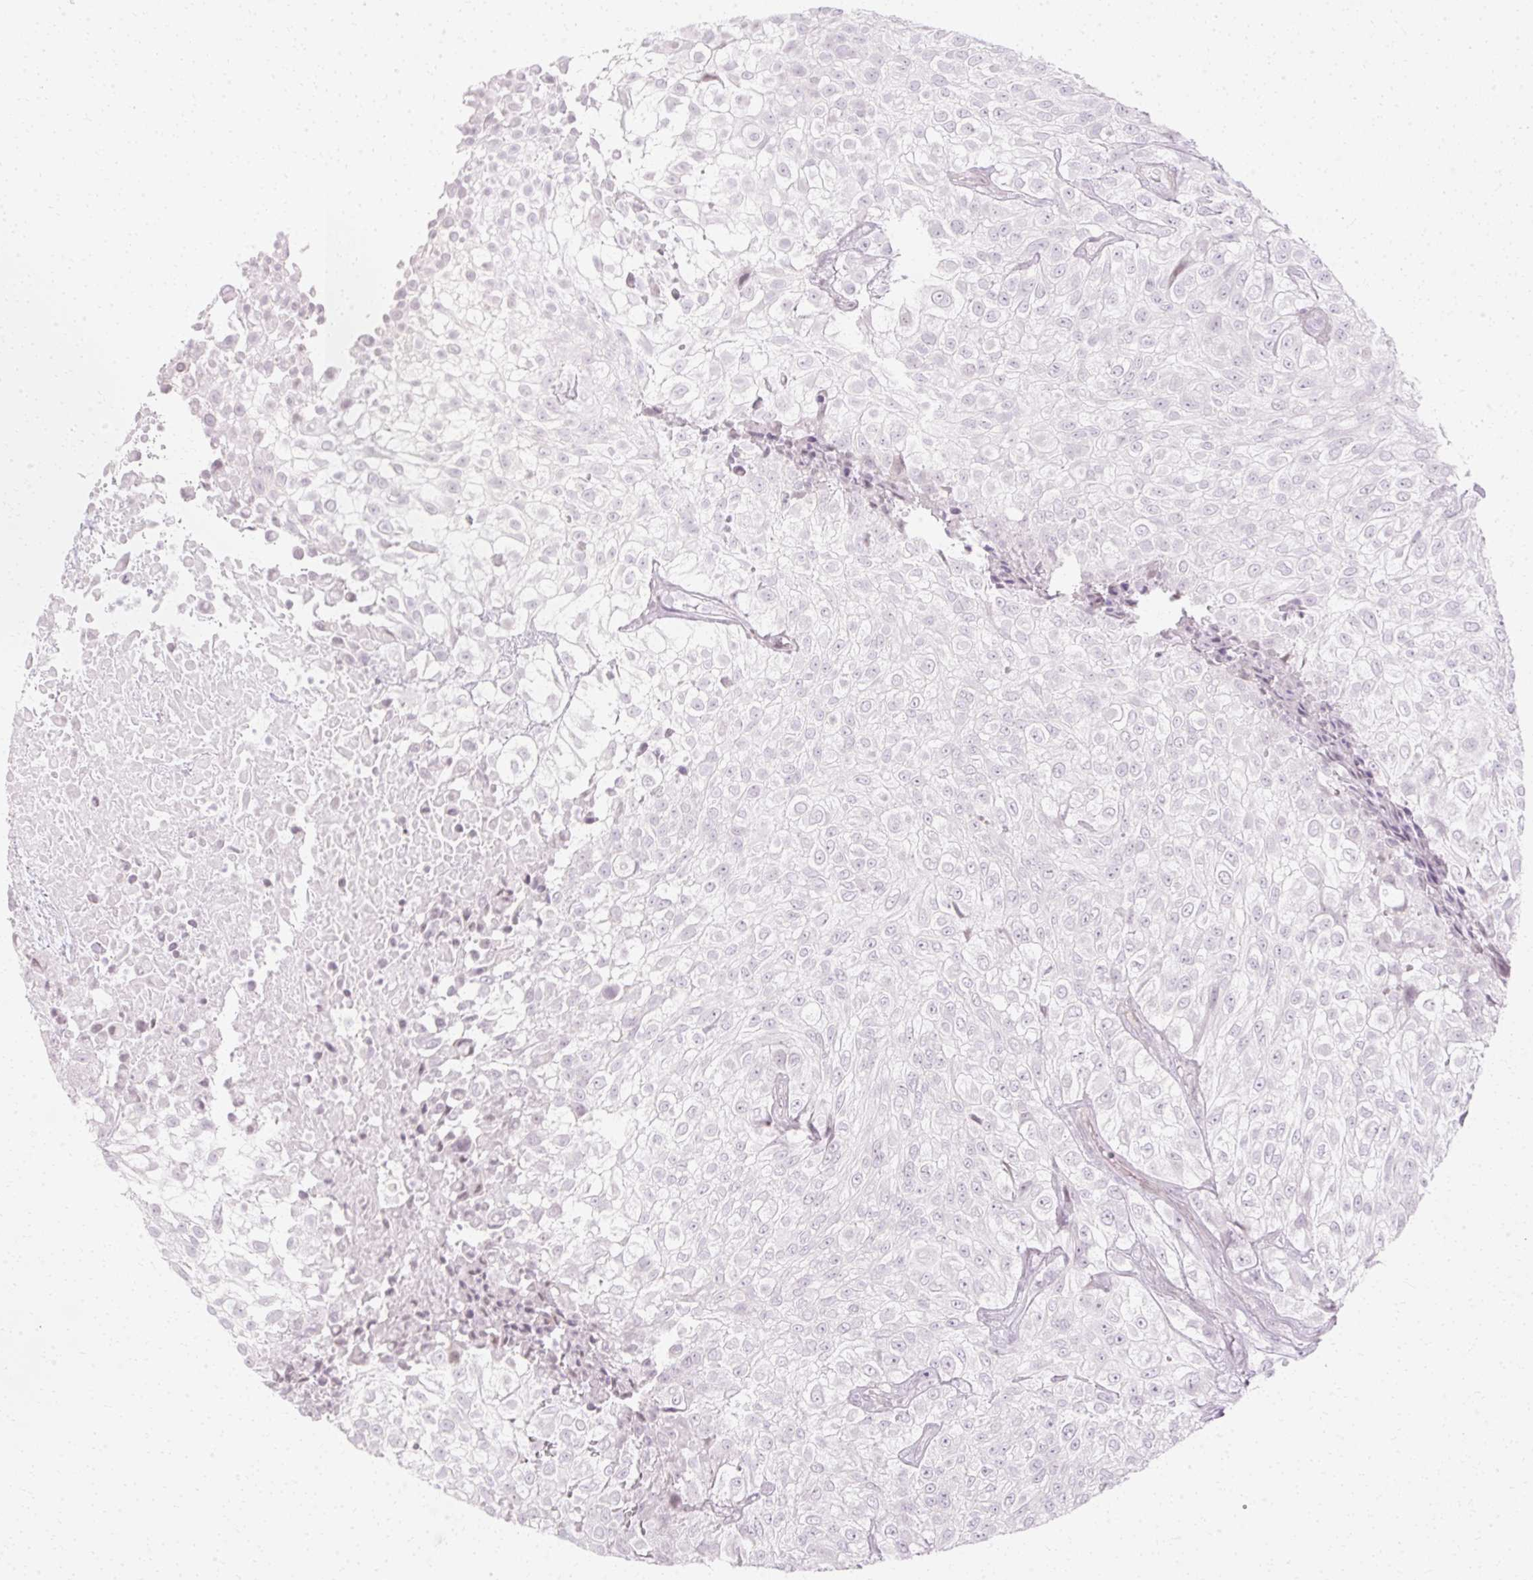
{"staining": {"intensity": "negative", "quantity": "none", "location": "none"}, "tissue": "urothelial cancer", "cell_type": "Tumor cells", "image_type": "cancer", "snomed": [{"axis": "morphology", "description": "Urothelial carcinoma, High grade"}, {"axis": "topography", "description": "Urinary bladder"}], "caption": "Tumor cells show no significant protein positivity in urothelial cancer.", "gene": "C3orf49", "patient": {"sex": "male", "age": 56}}